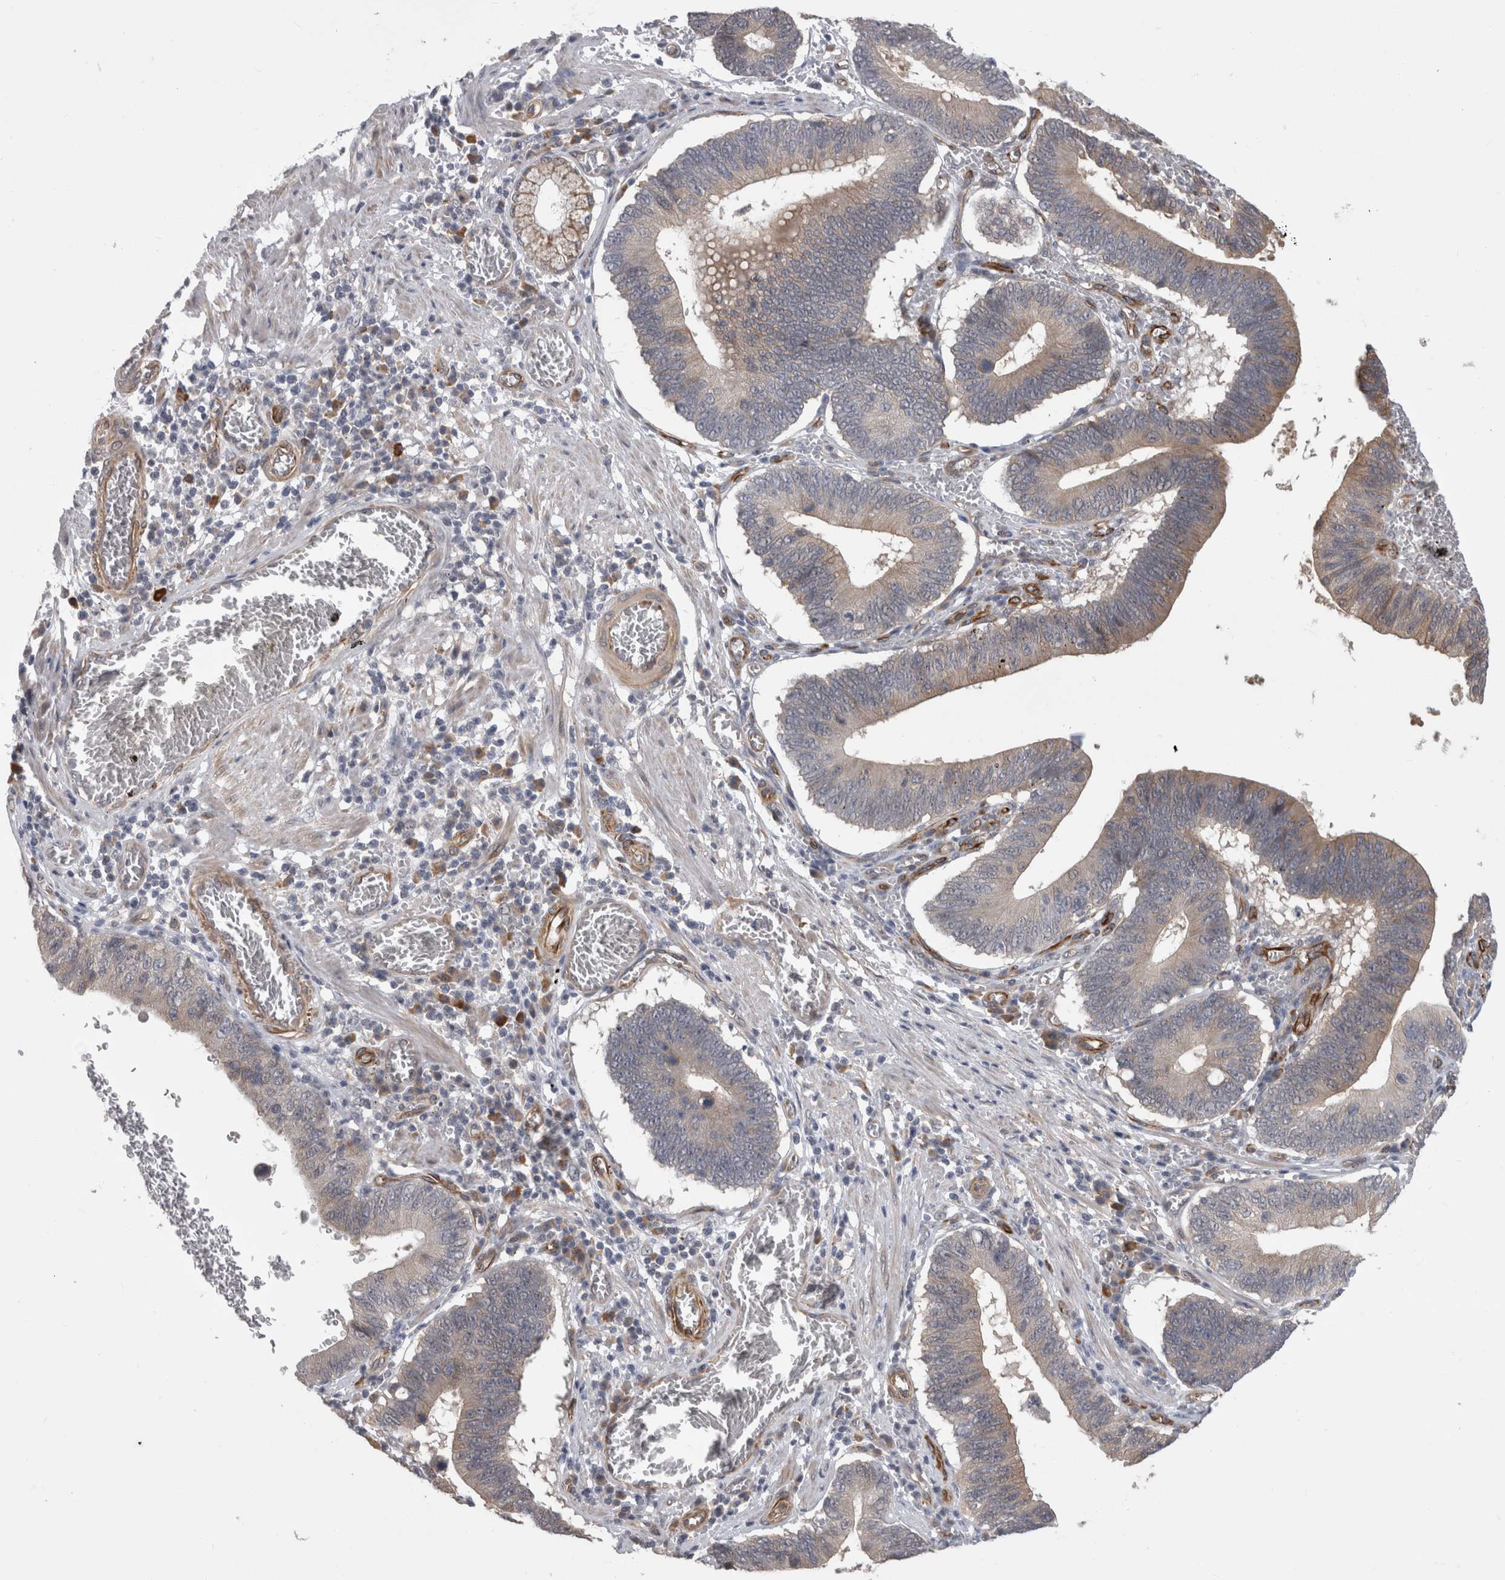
{"staining": {"intensity": "weak", "quantity": "25%-75%", "location": "cytoplasmic/membranous"}, "tissue": "stomach cancer", "cell_type": "Tumor cells", "image_type": "cancer", "snomed": [{"axis": "morphology", "description": "Adenocarcinoma, NOS"}, {"axis": "topography", "description": "Stomach"}, {"axis": "topography", "description": "Gastric cardia"}], "caption": "Approximately 25%-75% of tumor cells in stomach cancer reveal weak cytoplasmic/membranous protein positivity as visualized by brown immunohistochemical staining.", "gene": "FAM83H", "patient": {"sex": "male", "age": 59}}